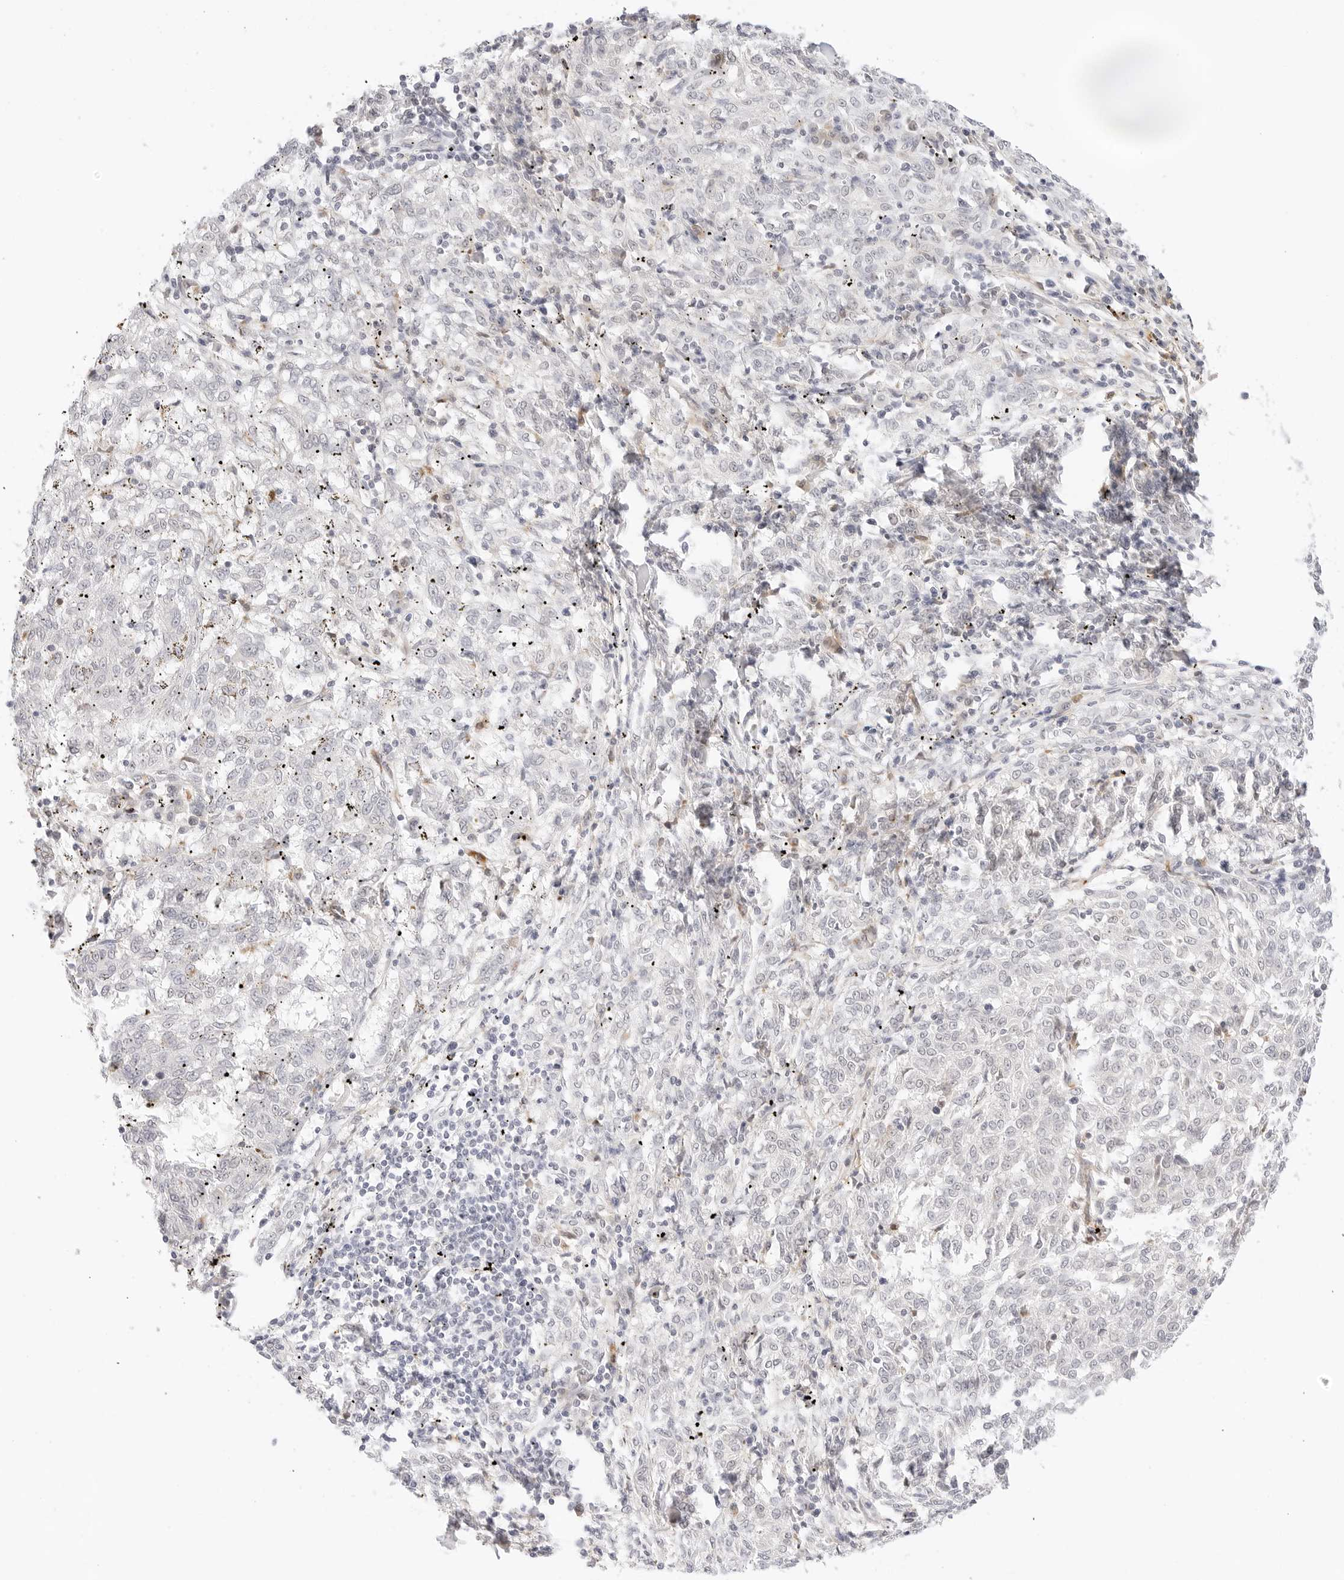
{"staining": {"intensity": "negative", "quantity": "none", "location": "none"}, "tissue": "melanoma", "cell_type": "Tumor cells", "image_type": "cancer", "snomed": [{"axis": "morphology", "description": "Malignant melanoma, NOS"}, {"axis": "topography", "description": "Skin"}], "caption": "Photomicrograph shows no significant protein staining in tumor cells of malignant melanoma. The staining was performed using DAB (3,3'-diaminobenzidine) to visualize the protein expression in brown, while the nuclei were stained in blue with hematoxylin (Magnification: 20x).", "gene": "XKR4", "patient": {"sex": "female", "age": 72}}